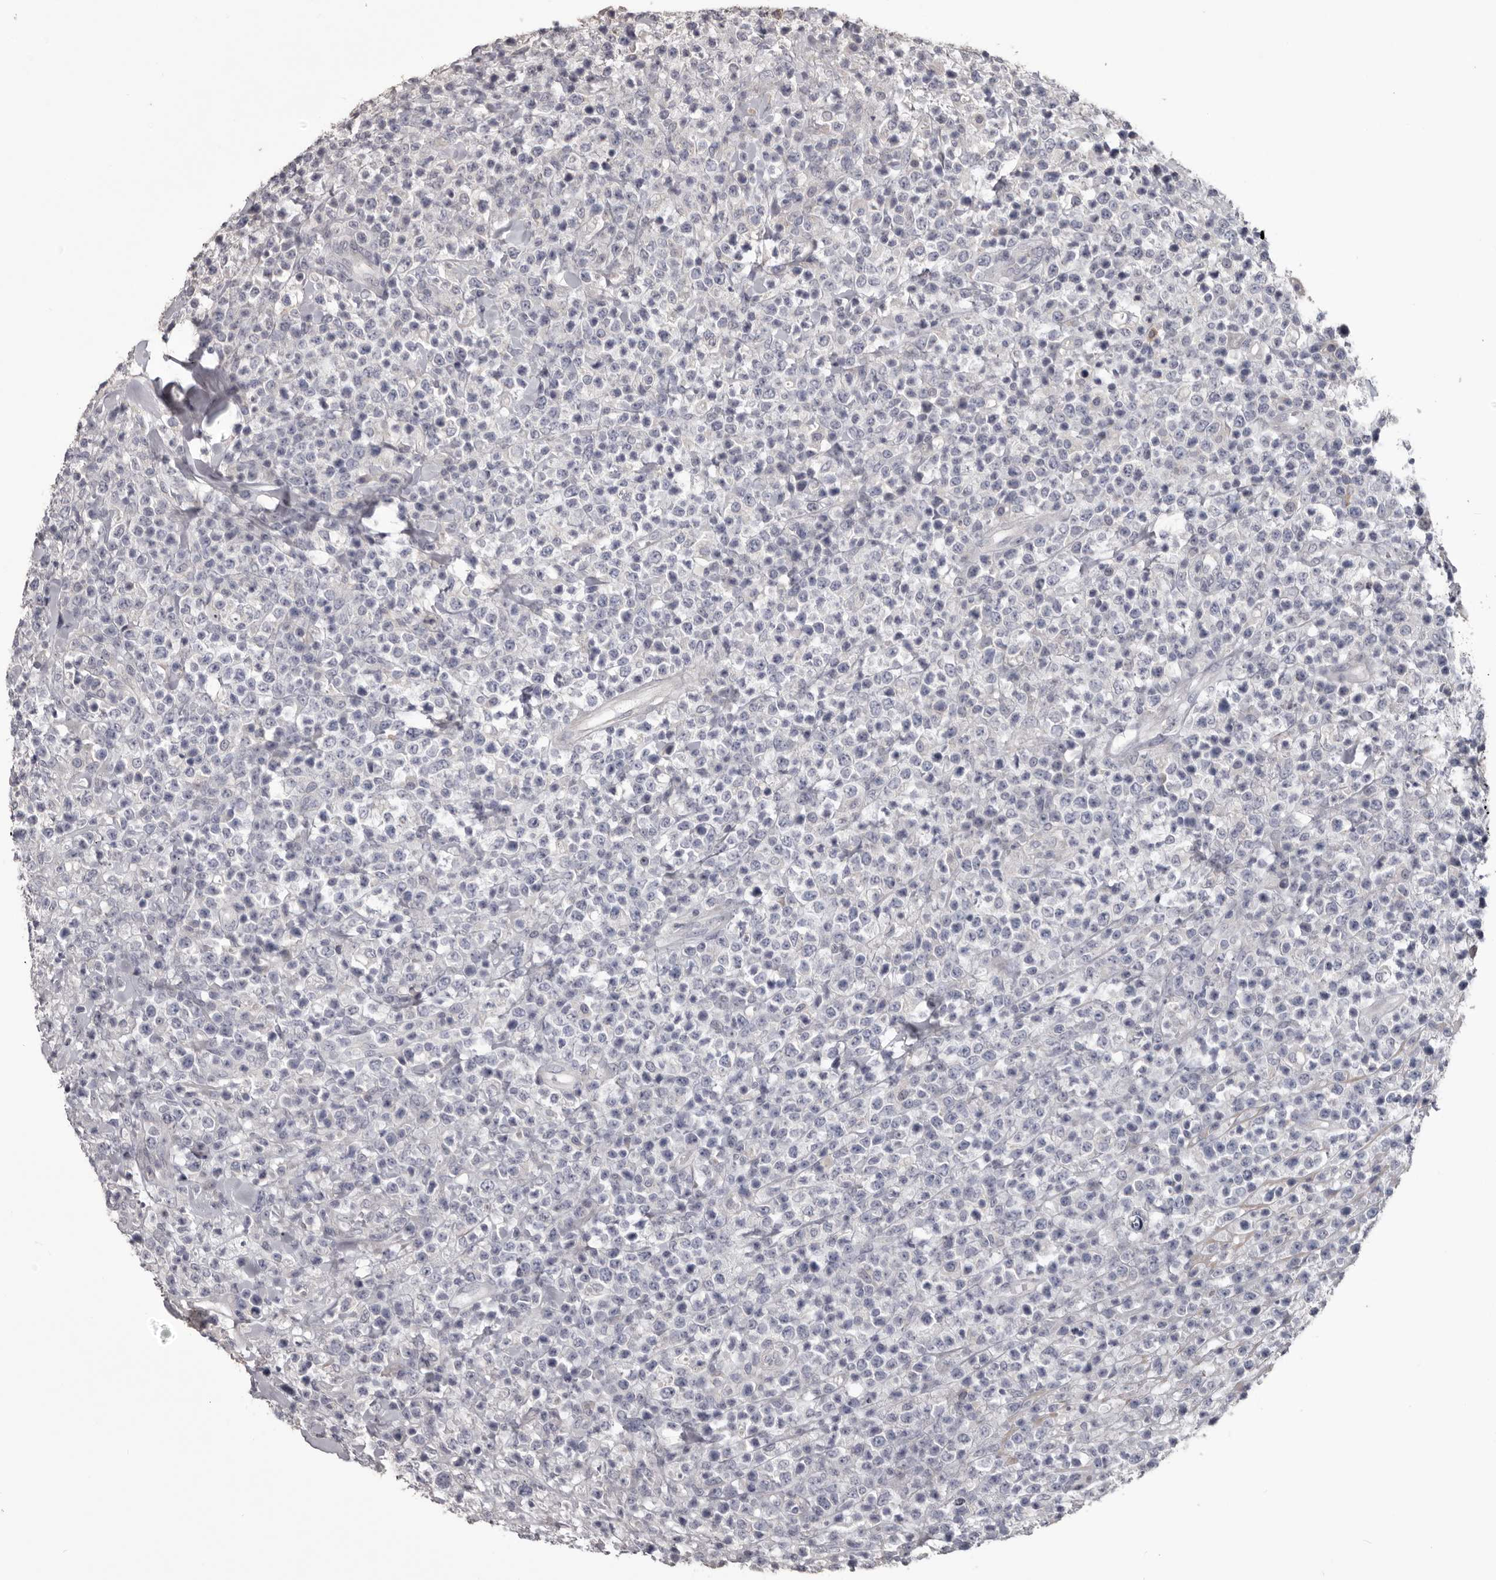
{"staining": {"intensity": "negative", "quantity": "none", "location": "none"}, "tissue": "lymphoma", "cell_type": "Tumor cells", "image_type": "cancer", "snomed": [{"axis": "morphology", "description": "Malignant lymphoma, non-Hodgkin's type, High grade"}, {"axis": "topography", "description": "Colon"}], "caption": "This is an immunohistochemistry (IHC) micrograph of human high-grade malignant lymphoma, non-Hodgkin's type. There is no positivity in tumor cells.", "gene": "LPAR6", "patient": {"sex": "female", "age": 53}}